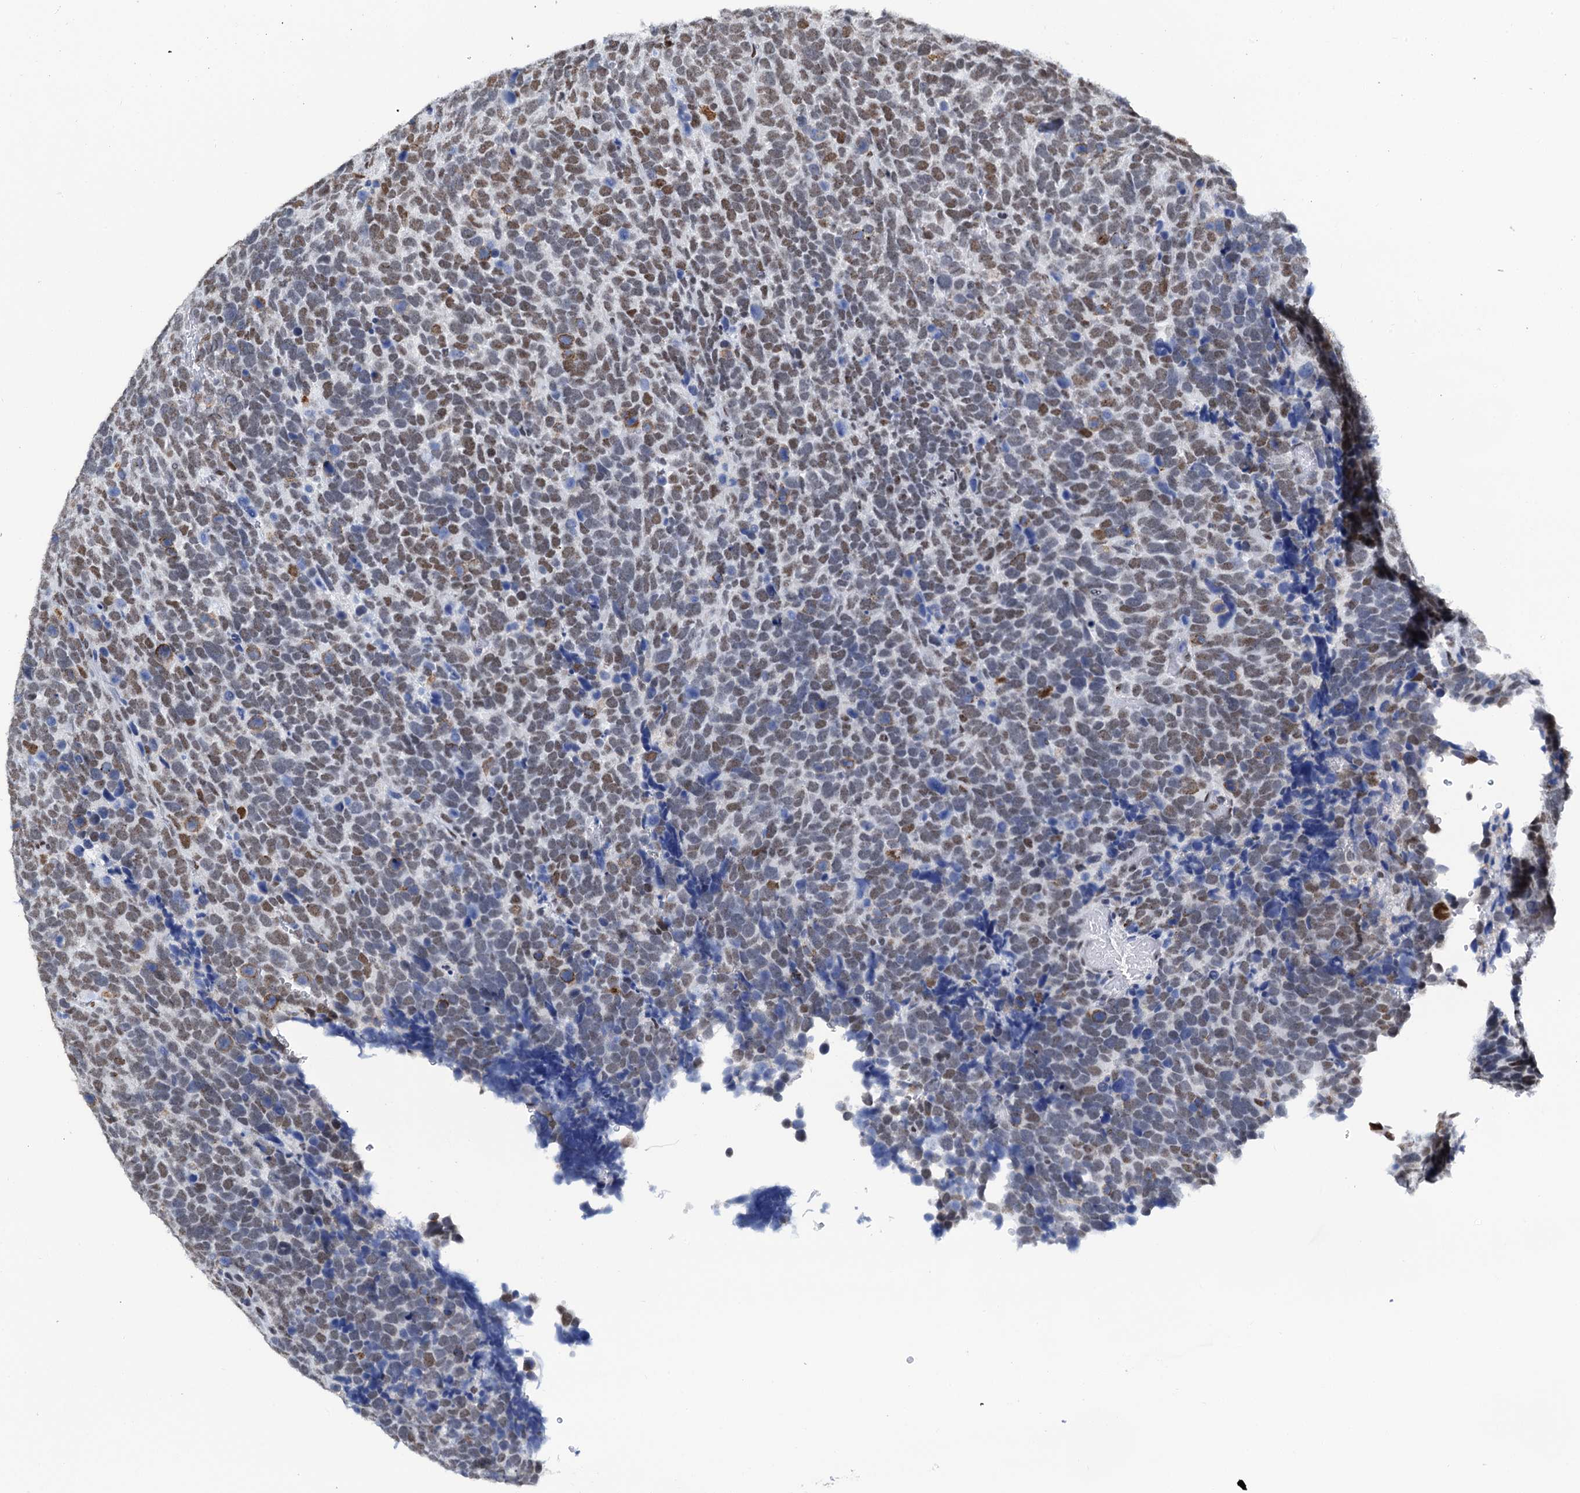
{"staining": {"intensity": "moderate", "quantity": "25%-75%", "location": "nuclear"}, "tissue": "urothelial cancer", "cell_type": "Tumor cells", "image_type": "cancer", "snomed": [{"axis": "morphology", "description": "Urothelial carcinoma, High grade"}, {"axis": "topography", "description": "Urinary bladder"}], "caption": "DAB (3,3'-diaminobenzidine) immunohistochemical staining of human high-grade urothelial carcinoma demonstrates moderate nuclear protein staining in about 25%-75% of tumor cells. The staining was performed using DAB, with brown indicating positive protein expression. Nuclei are stained blue with hematoxylin.", "gene": "SLTM", "patient": {"sex": "female", "age": 82}}